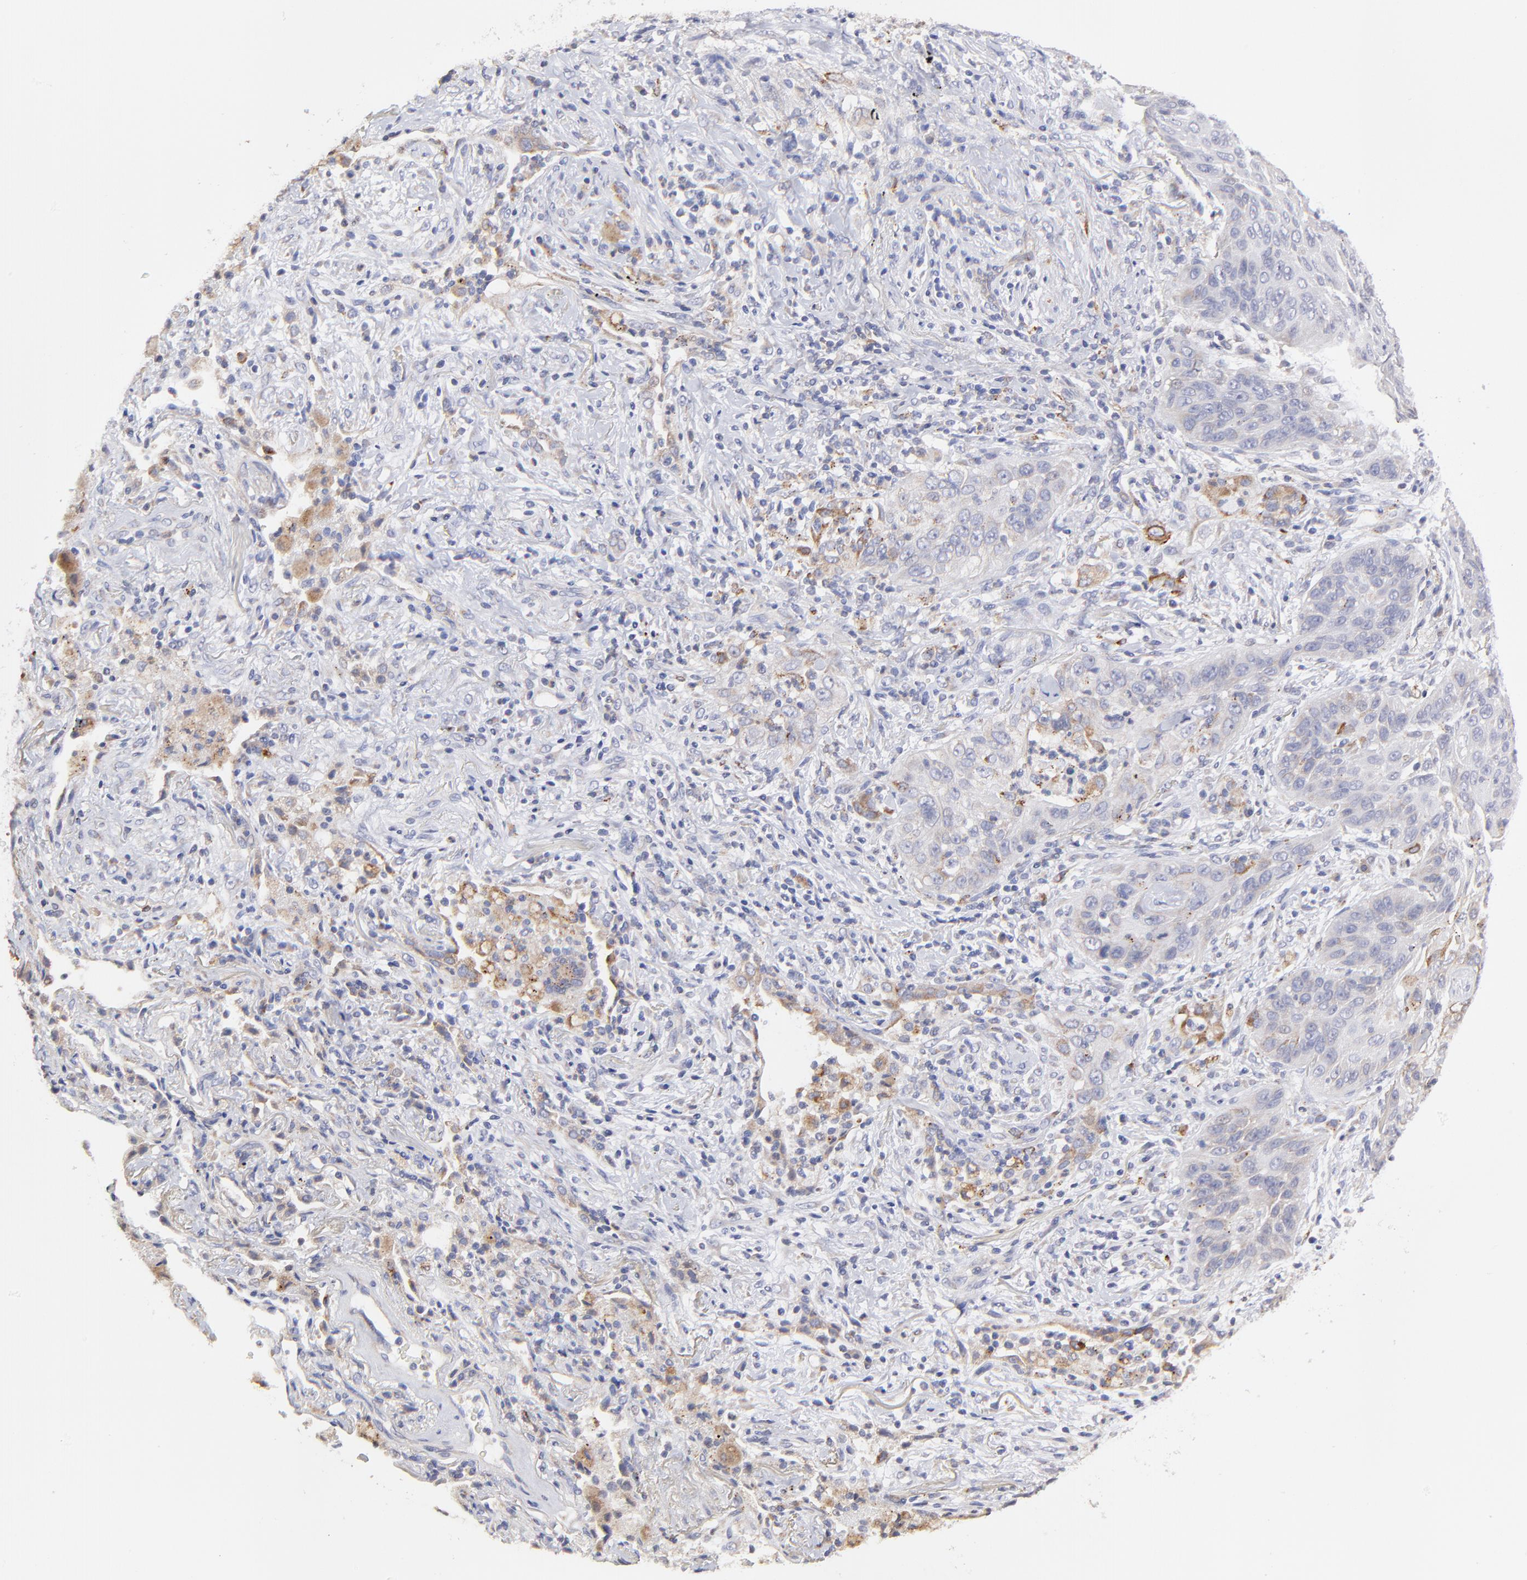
{"staining": {"intensity": "weak", "quantity": "<25%", "location": "cytoplasmic/membranous"}, "tissue": "lung cancer", "cell_type": "Tumor cells", "image_type": "cancer", "snomed": [{"axis": "morphology", "description": "Squamous cell carcinoma, NOS"}, {"axis": "topography", "description": "Lung"}], "caption": "Protein analysis of lung squamous cell carcinoma shows no significant positivity in tumor cells. (Brightfield microscopy of DAB (3,3'-diaminobenzidine) immunohistochemistry (IHC) at high magnification).", "gene": "GCSAM", "patient": {"sex": "female", "age": 67}}